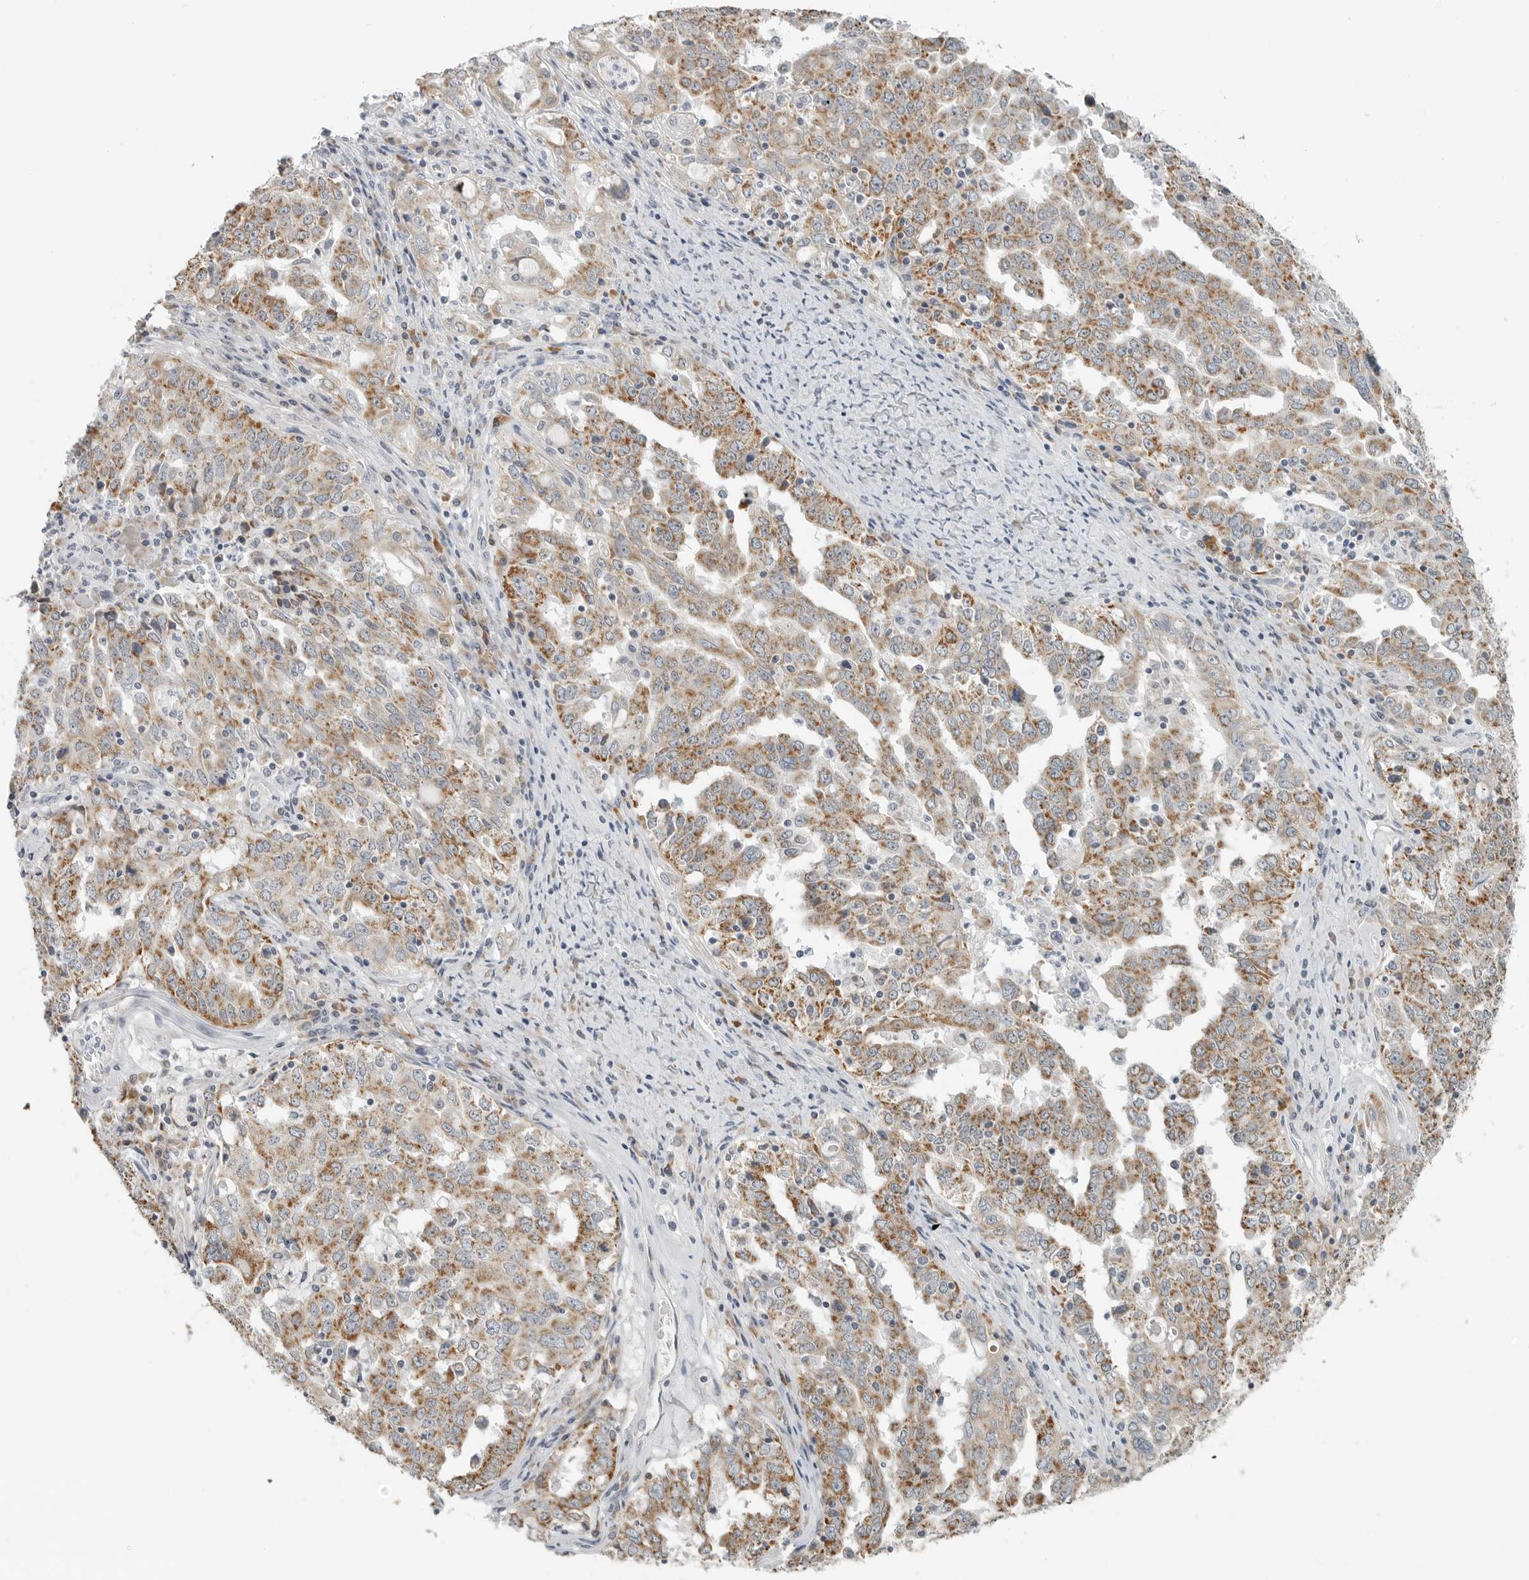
{"staining": {"intensity": "moderate", "quantity": ">75%", "location": "cytoplasmic/membranous"}, "tissue": "ovarian cancer", "cell_type": "Tumor cells", "image_type": "cancer", "snomed": [{"axis": "morphology", "description": "Carcinoma, endometroid"}, {"axis": "topography", "description": "Ovary"}], "caption": "Protein expression analysis of endometroid carcinoma (ovarian) reveals moderate cytoplasmic/membranous expression in approximately >75% of tumor cells. (brown staining indicates protein expression, while blue staining denotes nuclei).", "gene": "IL12RB2", "patient": {"sex": "female", "age": 62}}